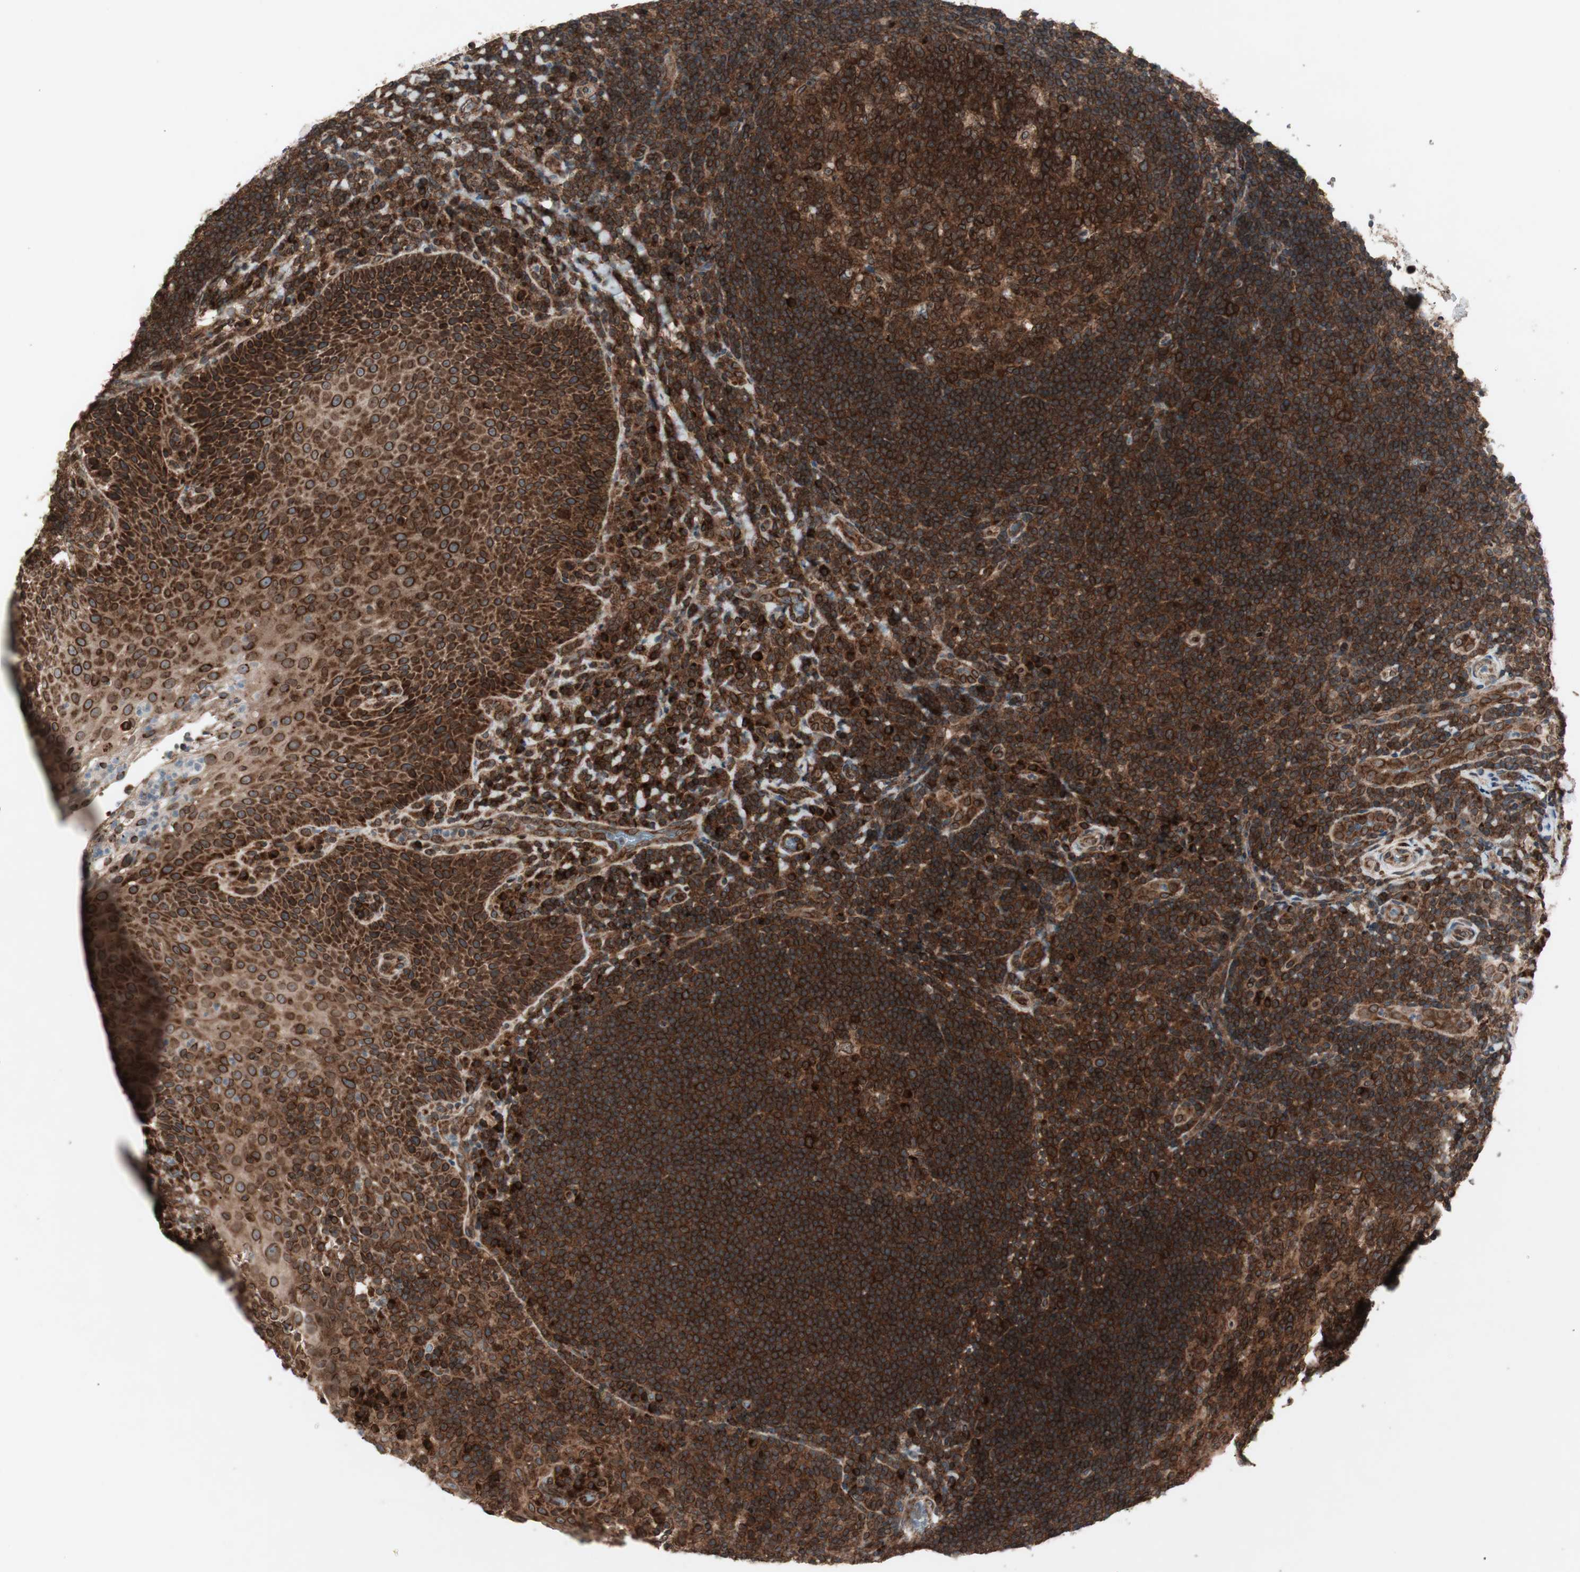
{"staining": {"intensity": "strong", "quantity": ">75%", "location": "cytoplasmic/membranous,nuclear"}, "tissue": "lymphoma", "cell_type": "Tumor cells", "image_type": "cancer", "snomed": [{"axis": "morphology", "description": "Malignant lymphoma, non-Hodgkin's type, High grade"}, {"axis": "topography", "description": "Tonsil"}], "caption": "A high amount of strong cytoplasmic/membranous and nuclear staining is present in approximately >75% of tumor cells in lymphoma tissue.", "gene": "NUP62", "patient": {"sex": "female", "age": 36}}